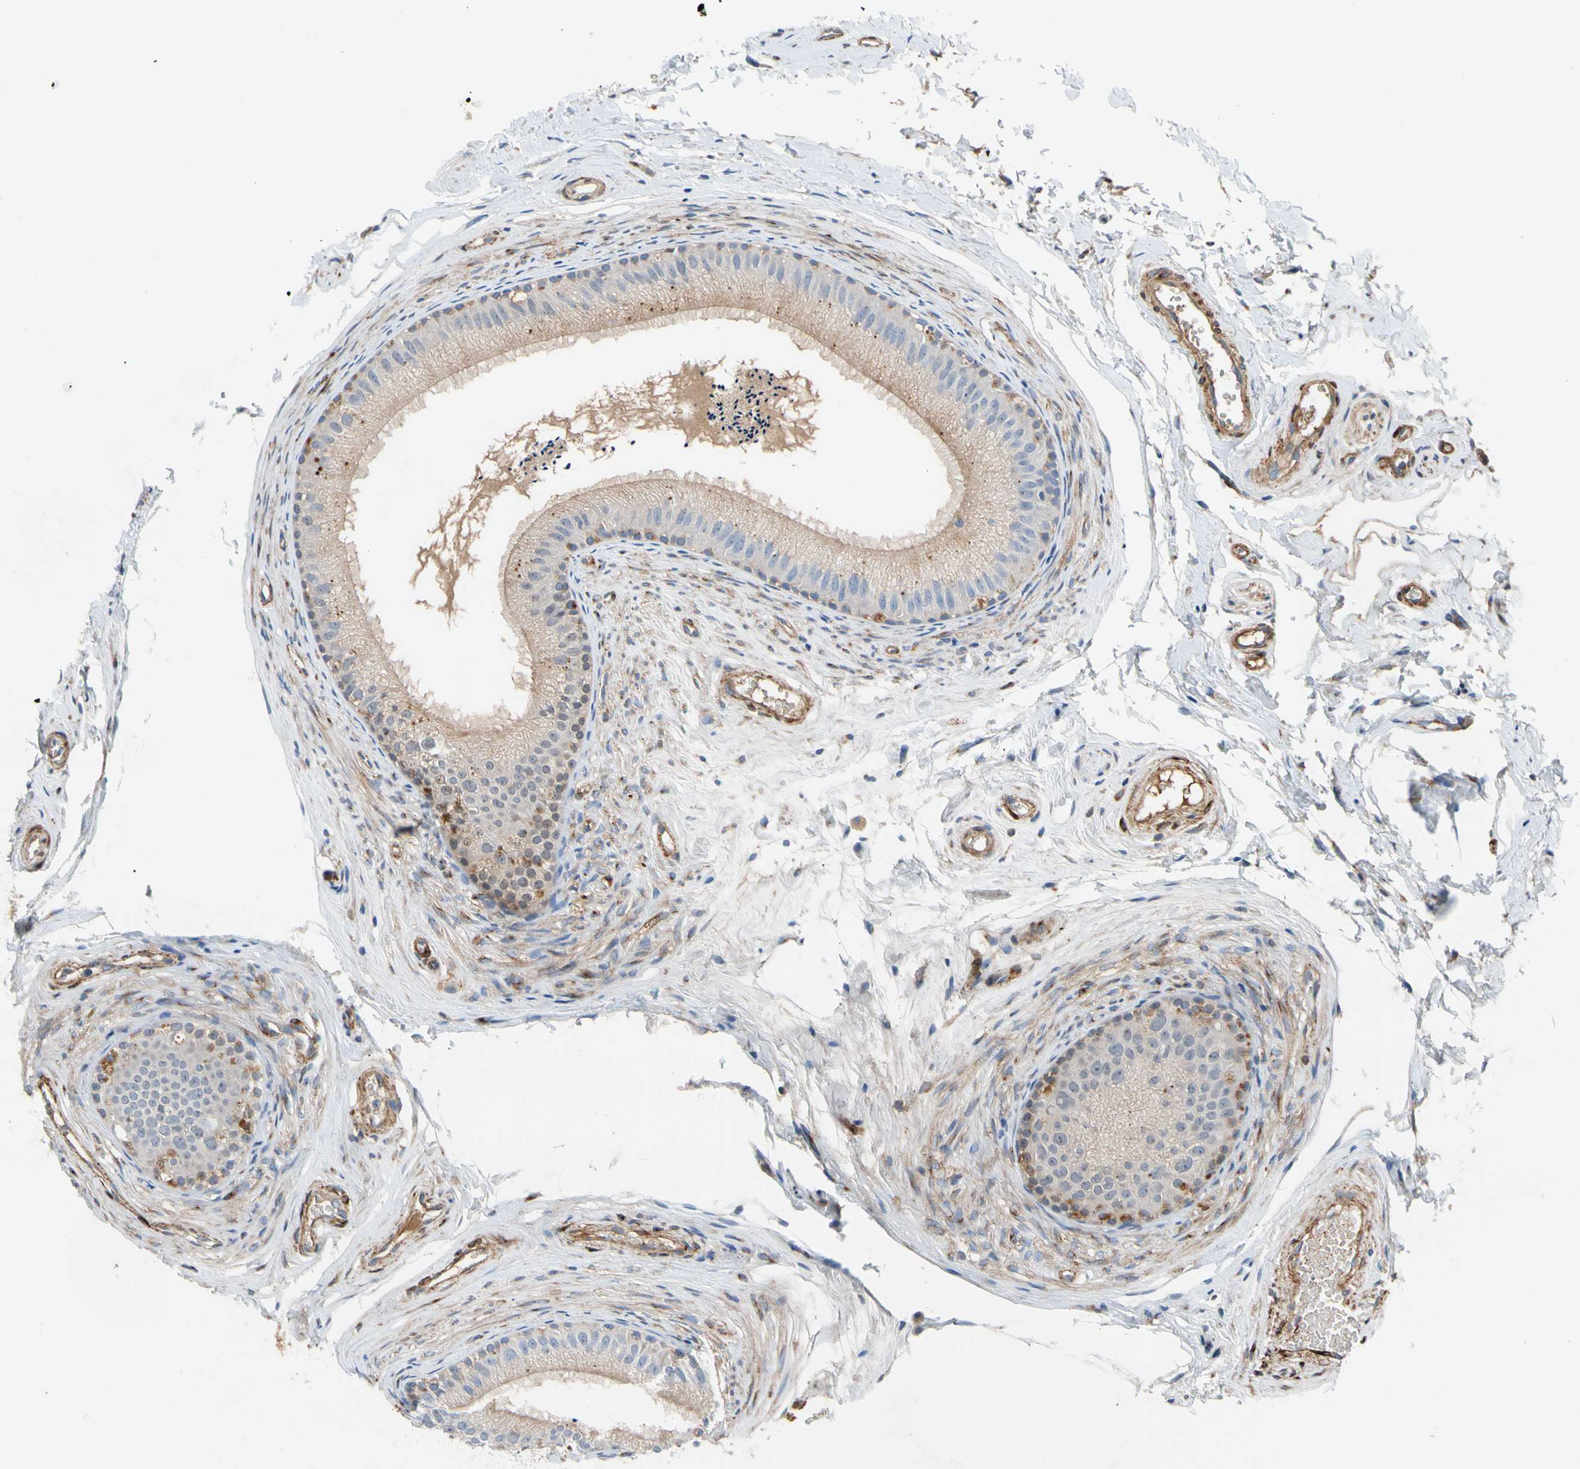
{"staining": {"intensity": "moderate", "quantity": "25%-75%", "location": "cytoplasmic/membranous"}, "tissue": "epididymis", "cell_type": "Glandular cells", "image_type": "normal", "snomed": [{"axis": "morphology", "description": "Normal tissue, NOS"}, {"axis": "topography", "description": "Epididymis"}], "caption": "Brown immunohistochemical staining in benign human epididymis displays moderate cytoplasmic/membranous staining in approximately 25%-75% of glandular cells.", "gene": "ENTREP3", "patient": {"sex": "male", "age": 56}}